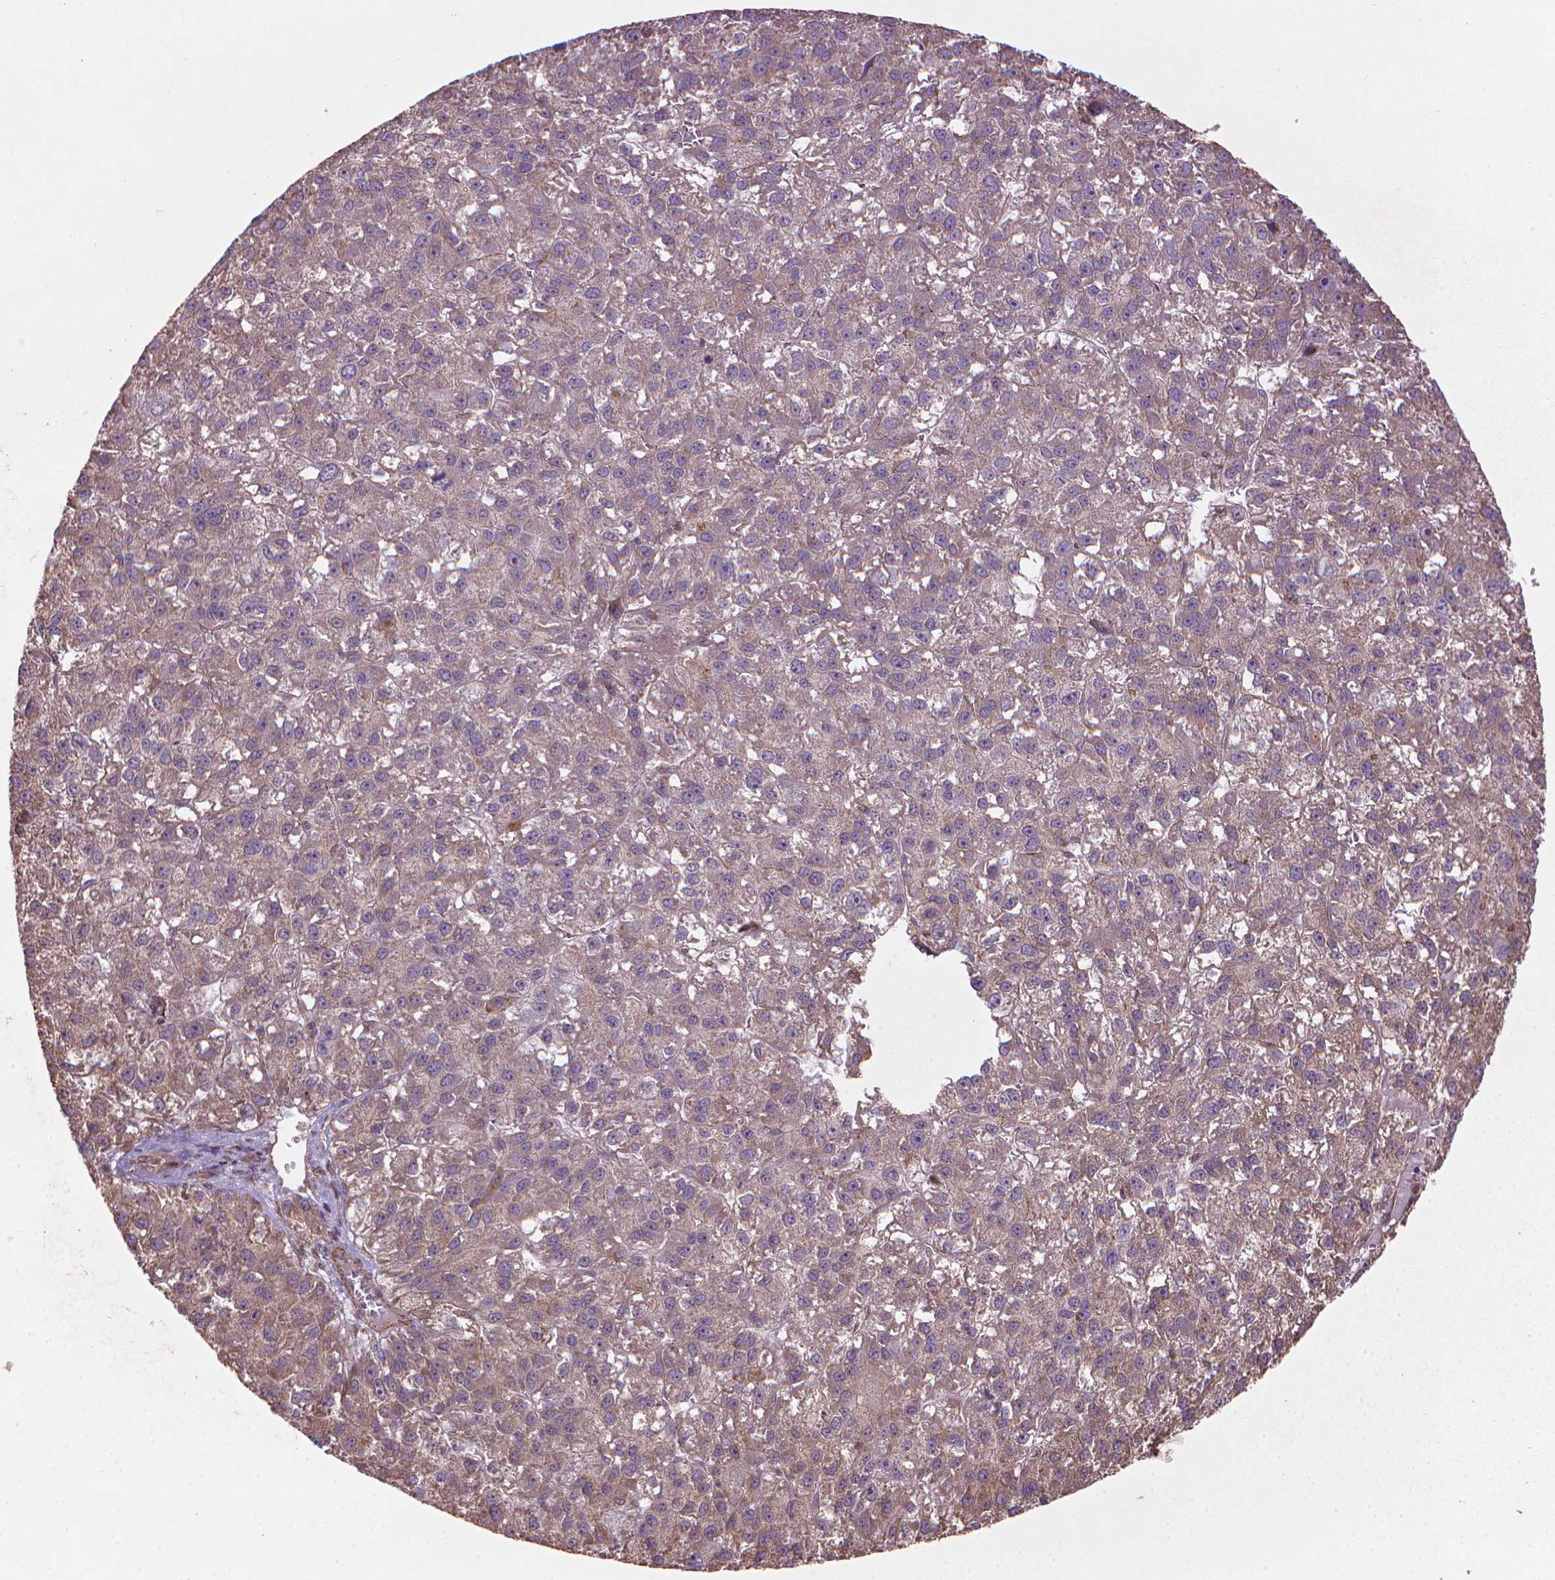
{"staining": {"intensity": "weak", "quantity": "25%-75%", "location": "cytoplasmic/membranous"}, "tissue": "liver cancer", "cell_type": "Tumor cells", "image_type": "cancer", "snomed": [{"axis": "morphology", "description": "Carcinoma, Hepatocellular, NOS"}, {"axis": "topography", "description": "Liver"}], "caption": "About 25%-75% of tumor cells in human liver hepatocellular carcinoma display weak cytoplasmic/membranous protein positivity as visualized by brown immunohistochemical staining.", "gene": "GAS1", "patient": {"sex": "female", "age": 70}}